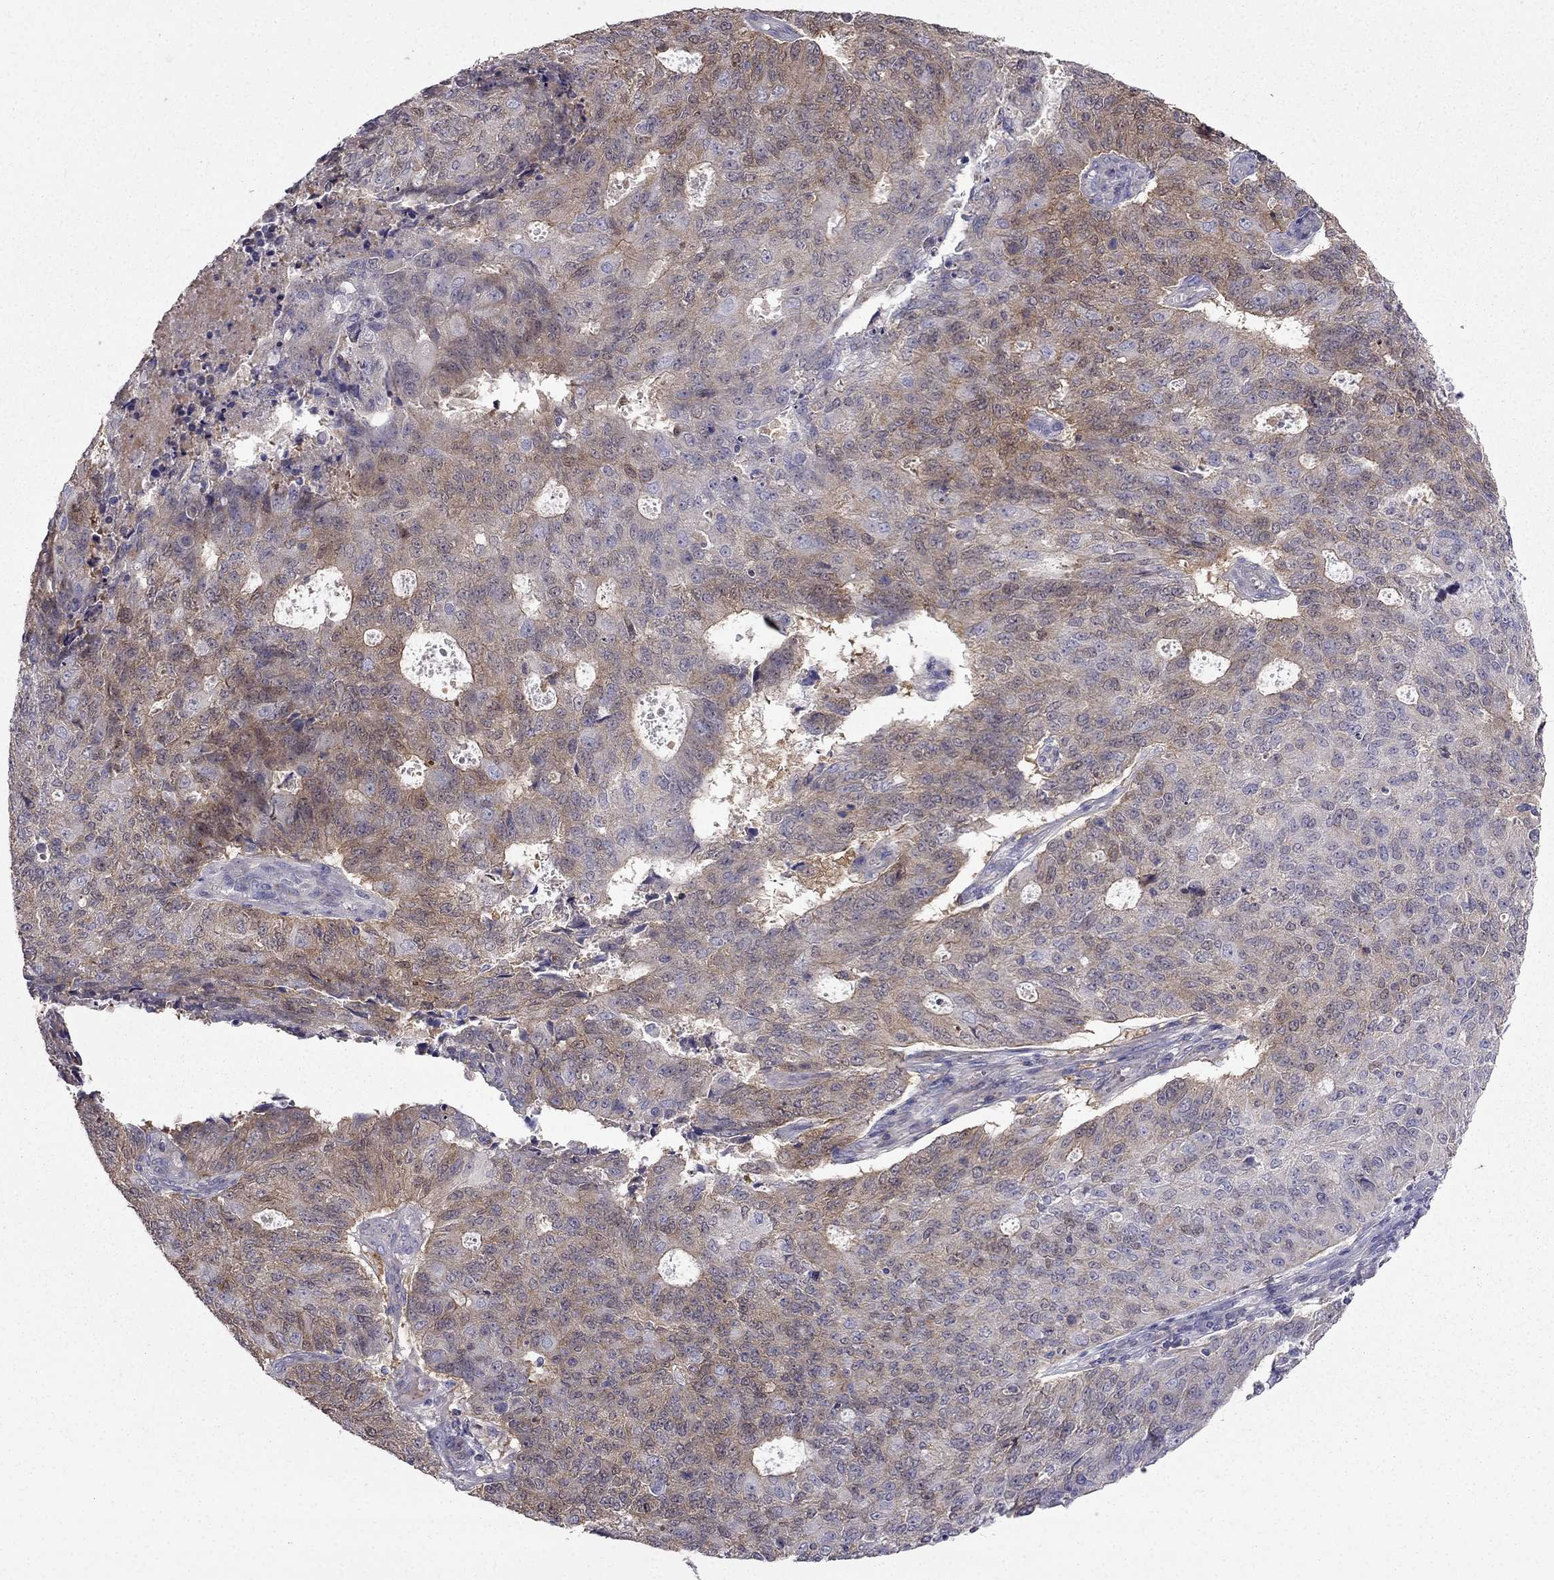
{"staining": {"intensity": "moderate", "quantity": "25%-75%", "location": "cytoplasmic/membranous"}, "tissue": "endometrial cancer", "cell_type": "Tumor cells", "image_type": "cancer", "snomed": [{"axis": "morphology", "description": "Adenocarcinoma, NOS"}, {"axis": "topography", "description": "Endometrium"}], "caption": "This is a histology image of immunohistochemistry staining of adenocarcinoma (endometrial), which shows moderate expression in the cytoplasmic/membranous of tumor cells.", "gene": "AS3MT", "patient": {"sex": "female", "age": 82}}